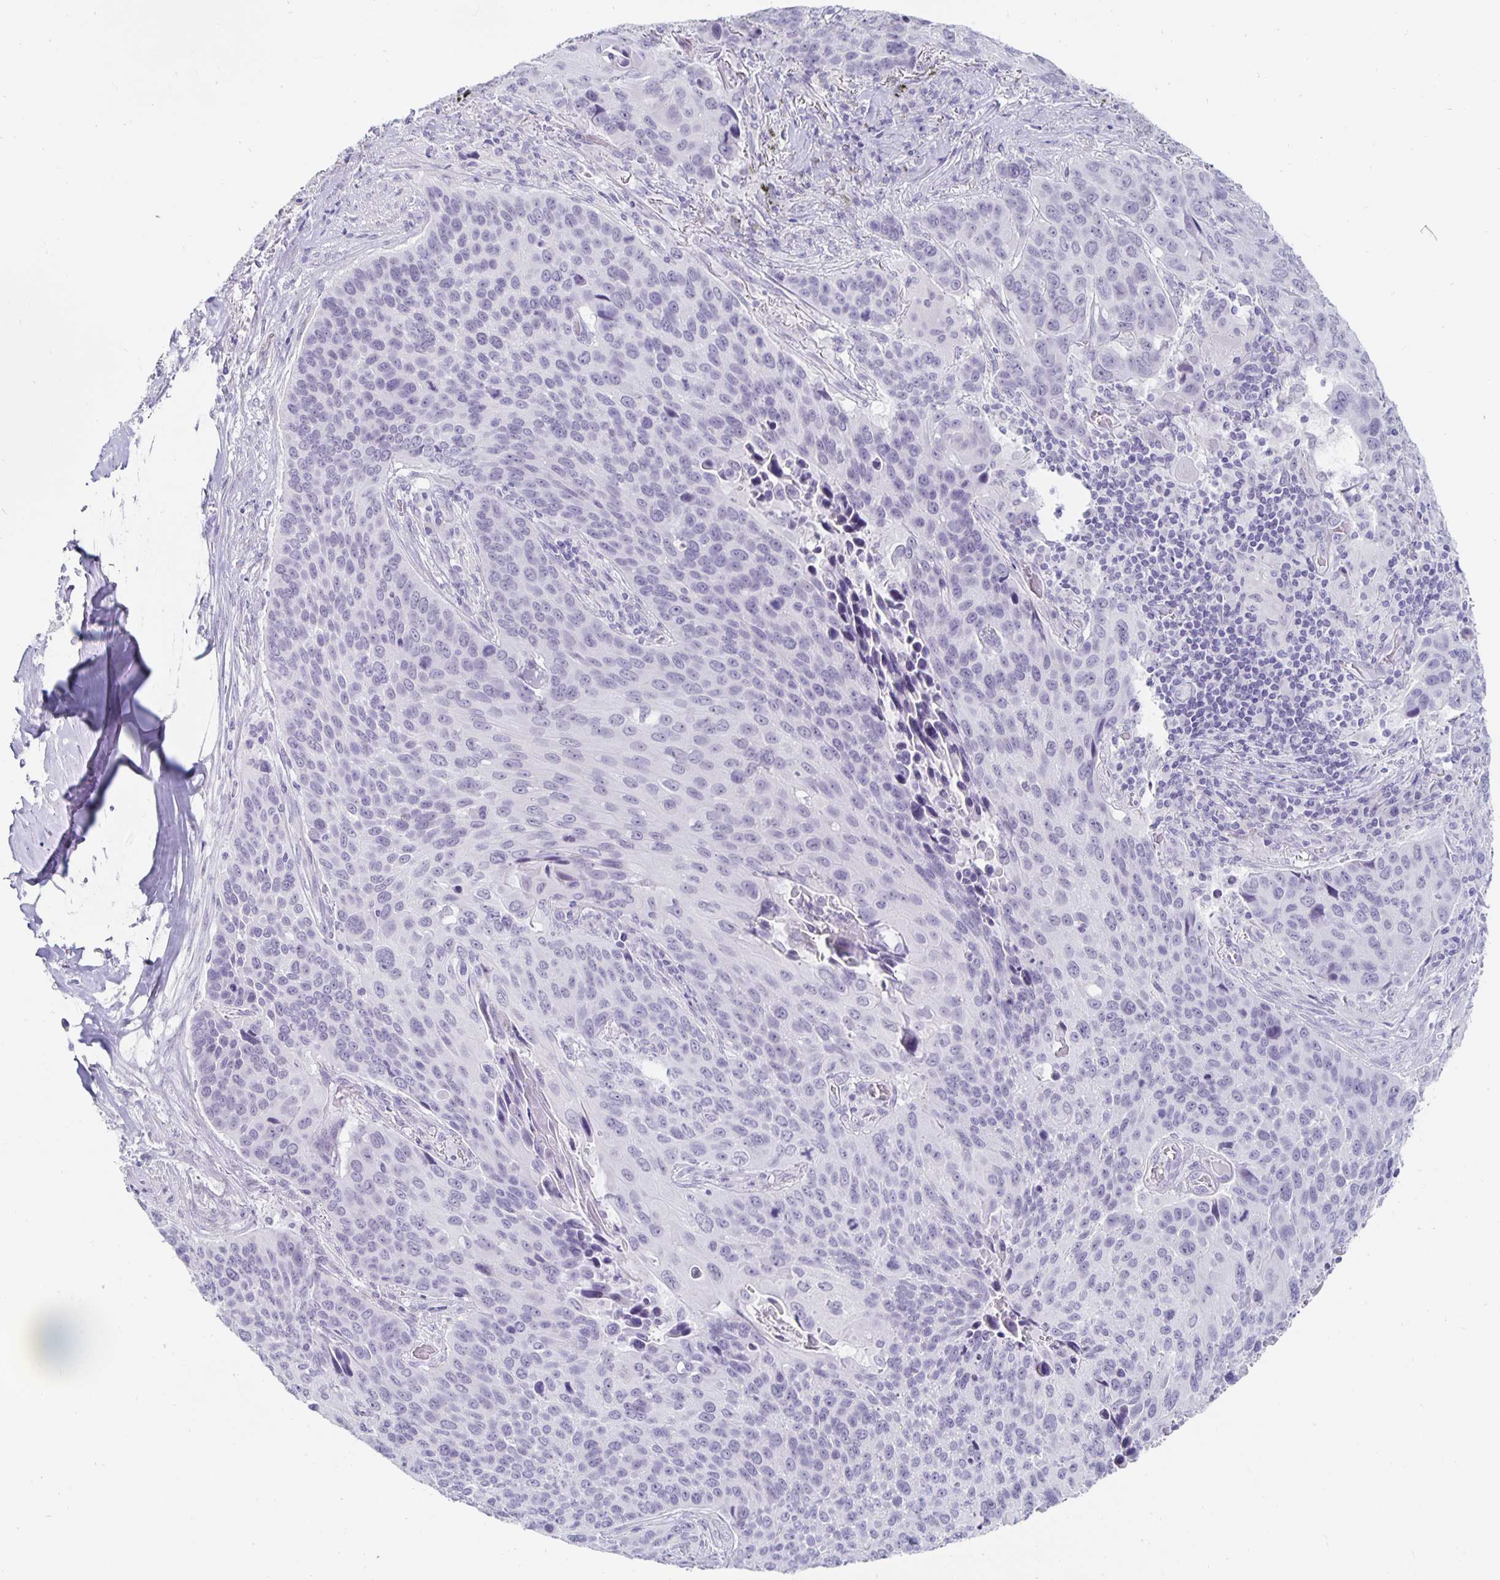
{"staining": {"intensity": "negative", "quantity": "none", "location": "none"}, "tissue": "lung cancer", "cell_type": "Tumor cells", "image_type": "cancer", "snomed": [{"axis": "morphology", "description": "Squamous cell carcinoma, NOS"}, {"axis": "topography", "description": "Lung"}], "caption": "A high-resolution photomicrograph shows immunohistochemistry staining of lung cancer (squamous cell carcinoma), which exhibits no significant positivity in tumor cells.", "gene": "KCNQ2", "patient": {"sex": "male", "age": 68}}